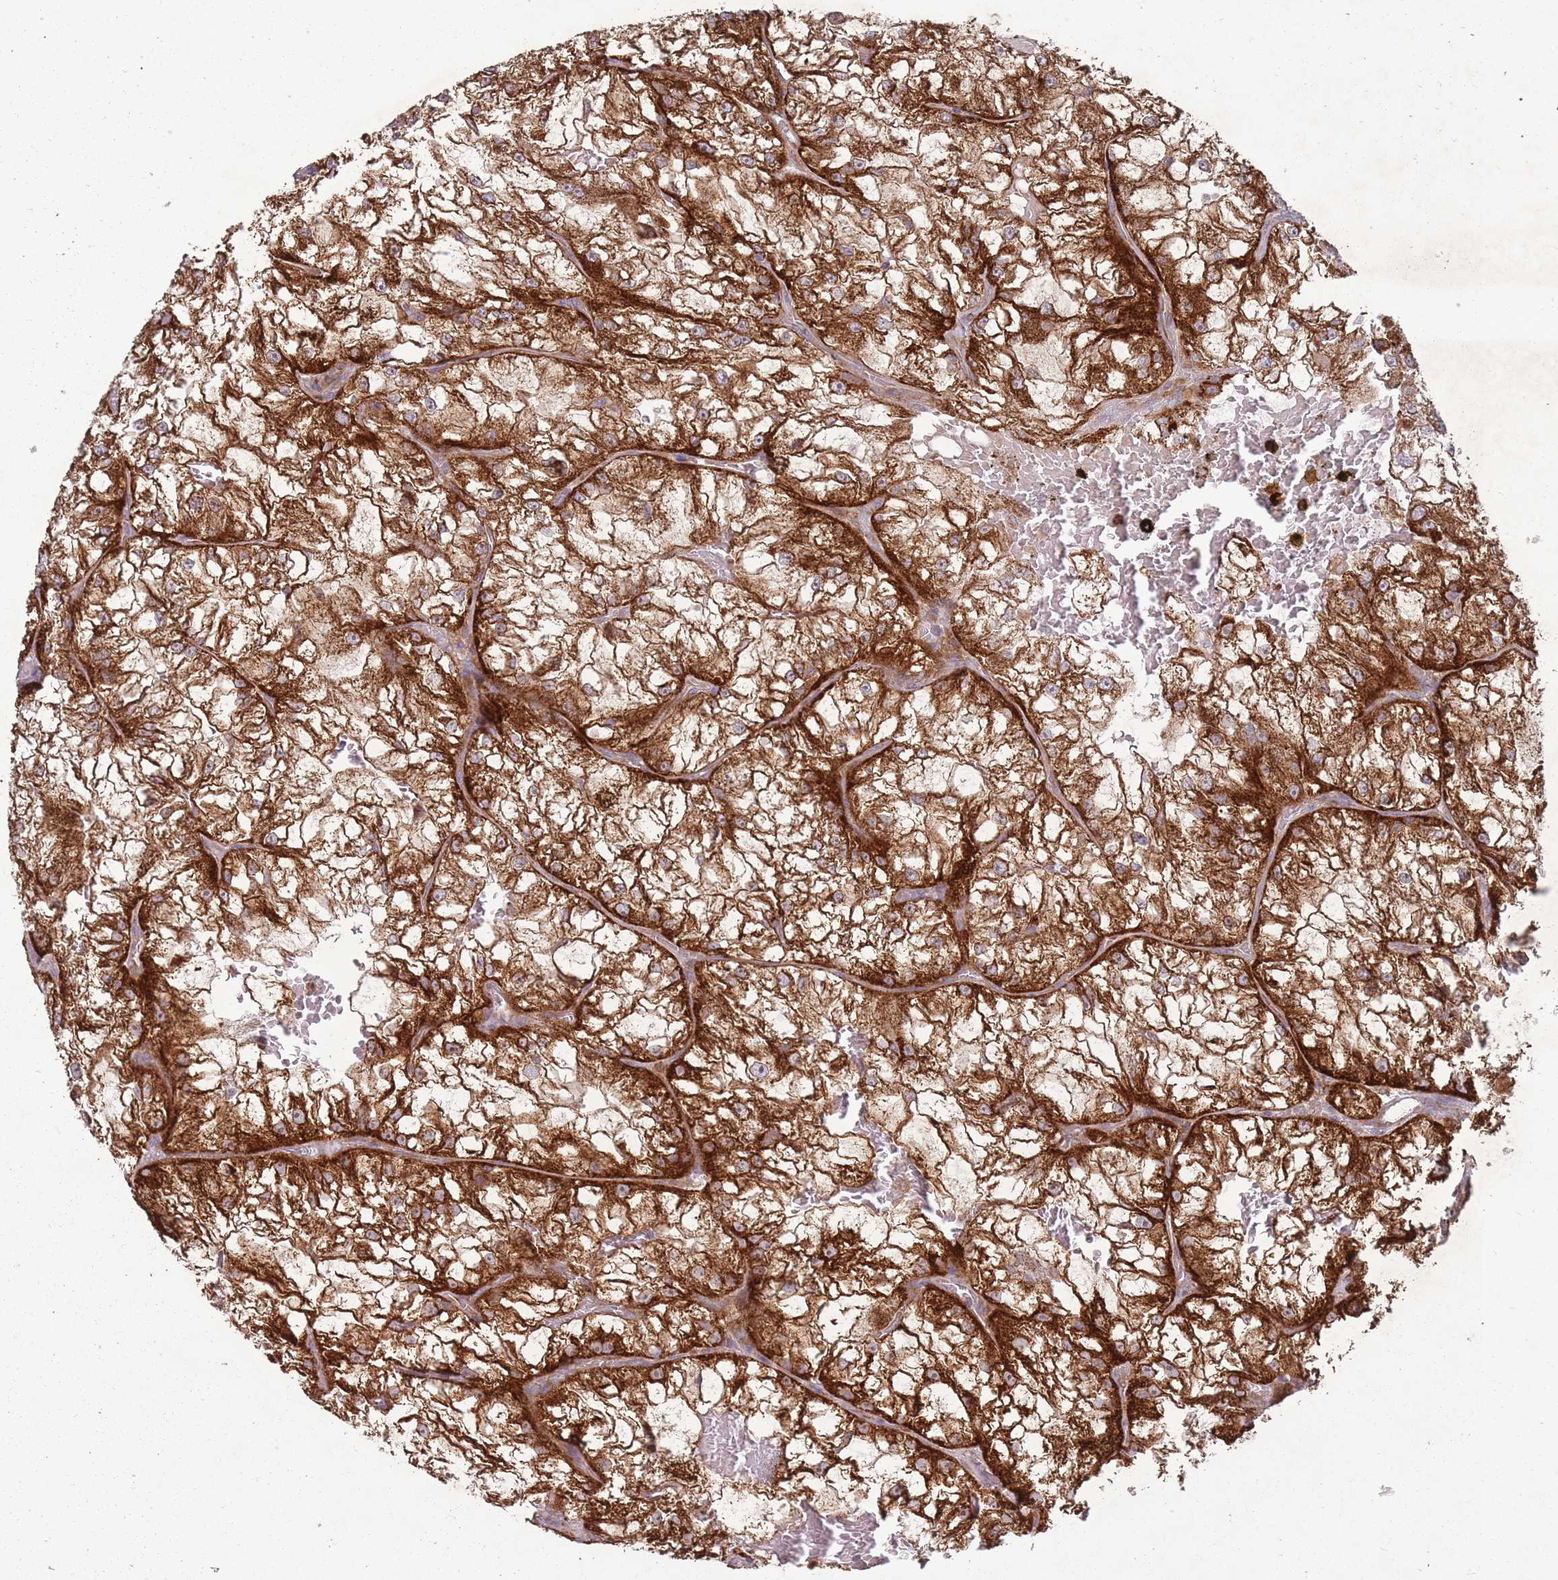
{"staining": {"intensity": "strong", "quantity": ">75%", "location": "cytoplasmic/membranous"}, "tissue": "renal cancer", "cell_type": "Tumor cells", "image_type": "cancer", "snomed": [{"axis": "morphology", "description": "Adenocarcinoma, NOS"}, {"axis": "topography", "description": "Kidney"}], "caption": "Immunohistochemistry histopathology image of renal cancer (adenocarcinoma) stained for a protein (brown), which demonstrates high levels of strong cytoplasmic/membranous staining in about >75% of tumor cells.", "gene": "OR10Q1", "patient": {"sex": "female", "age": 72}}